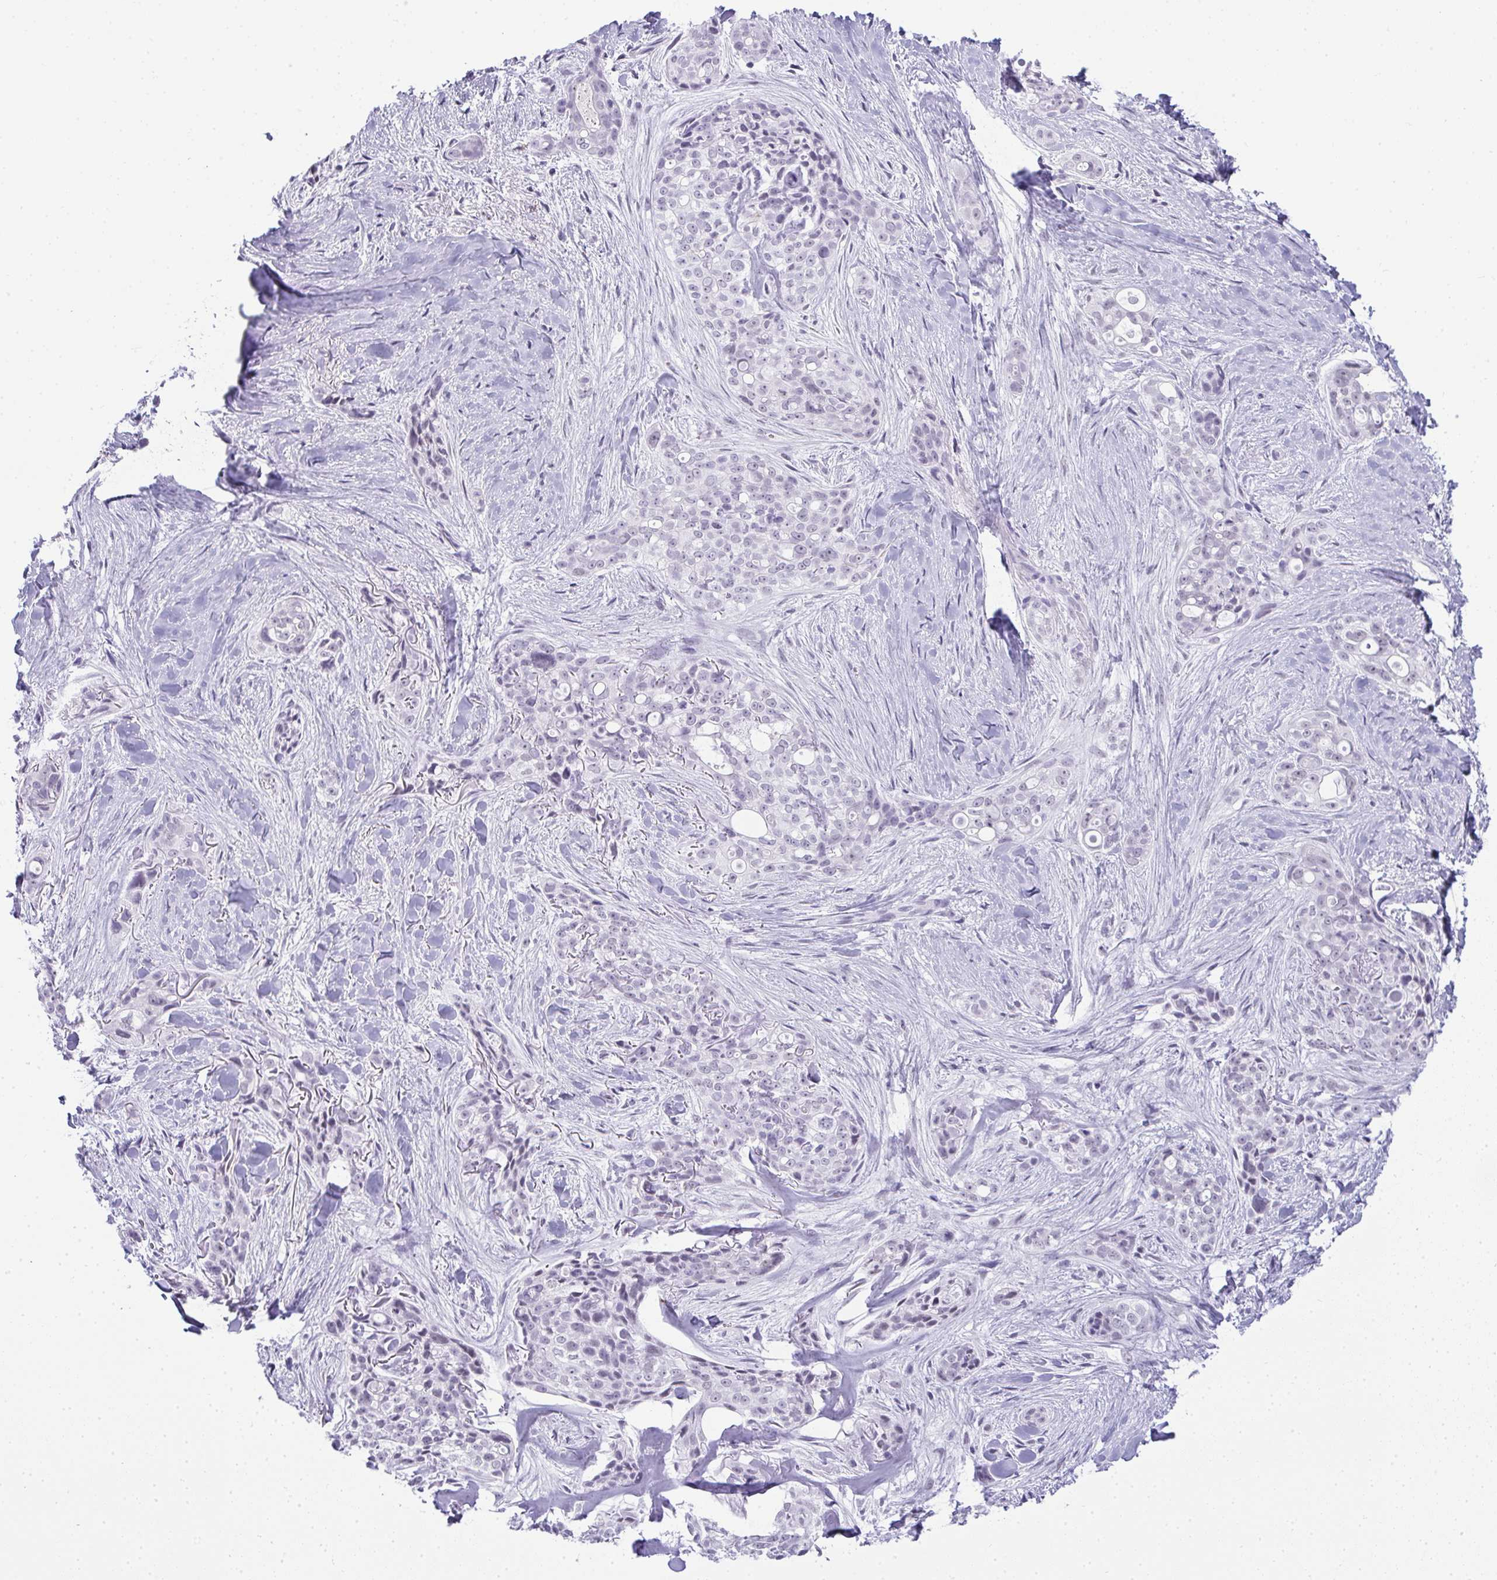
{"staining": {"intensity": "negative", "quantity": "none", "location": "none"}, "tissue": "skin cancer", "cell_type": "Tumor cells", "image_type": "cancer", "snomed": [{"axis": "morphology", "description": "Basal cell carcinoma"}, {"axis": "topography", "description": "Skin"}], "caption": "Skin basal cell carcinoma stained for a protein using immunohistochemistry displays no positivity tumor cells.", "gene": "PLA2G1B", "patient": {"sex": "female", "age": 79}}